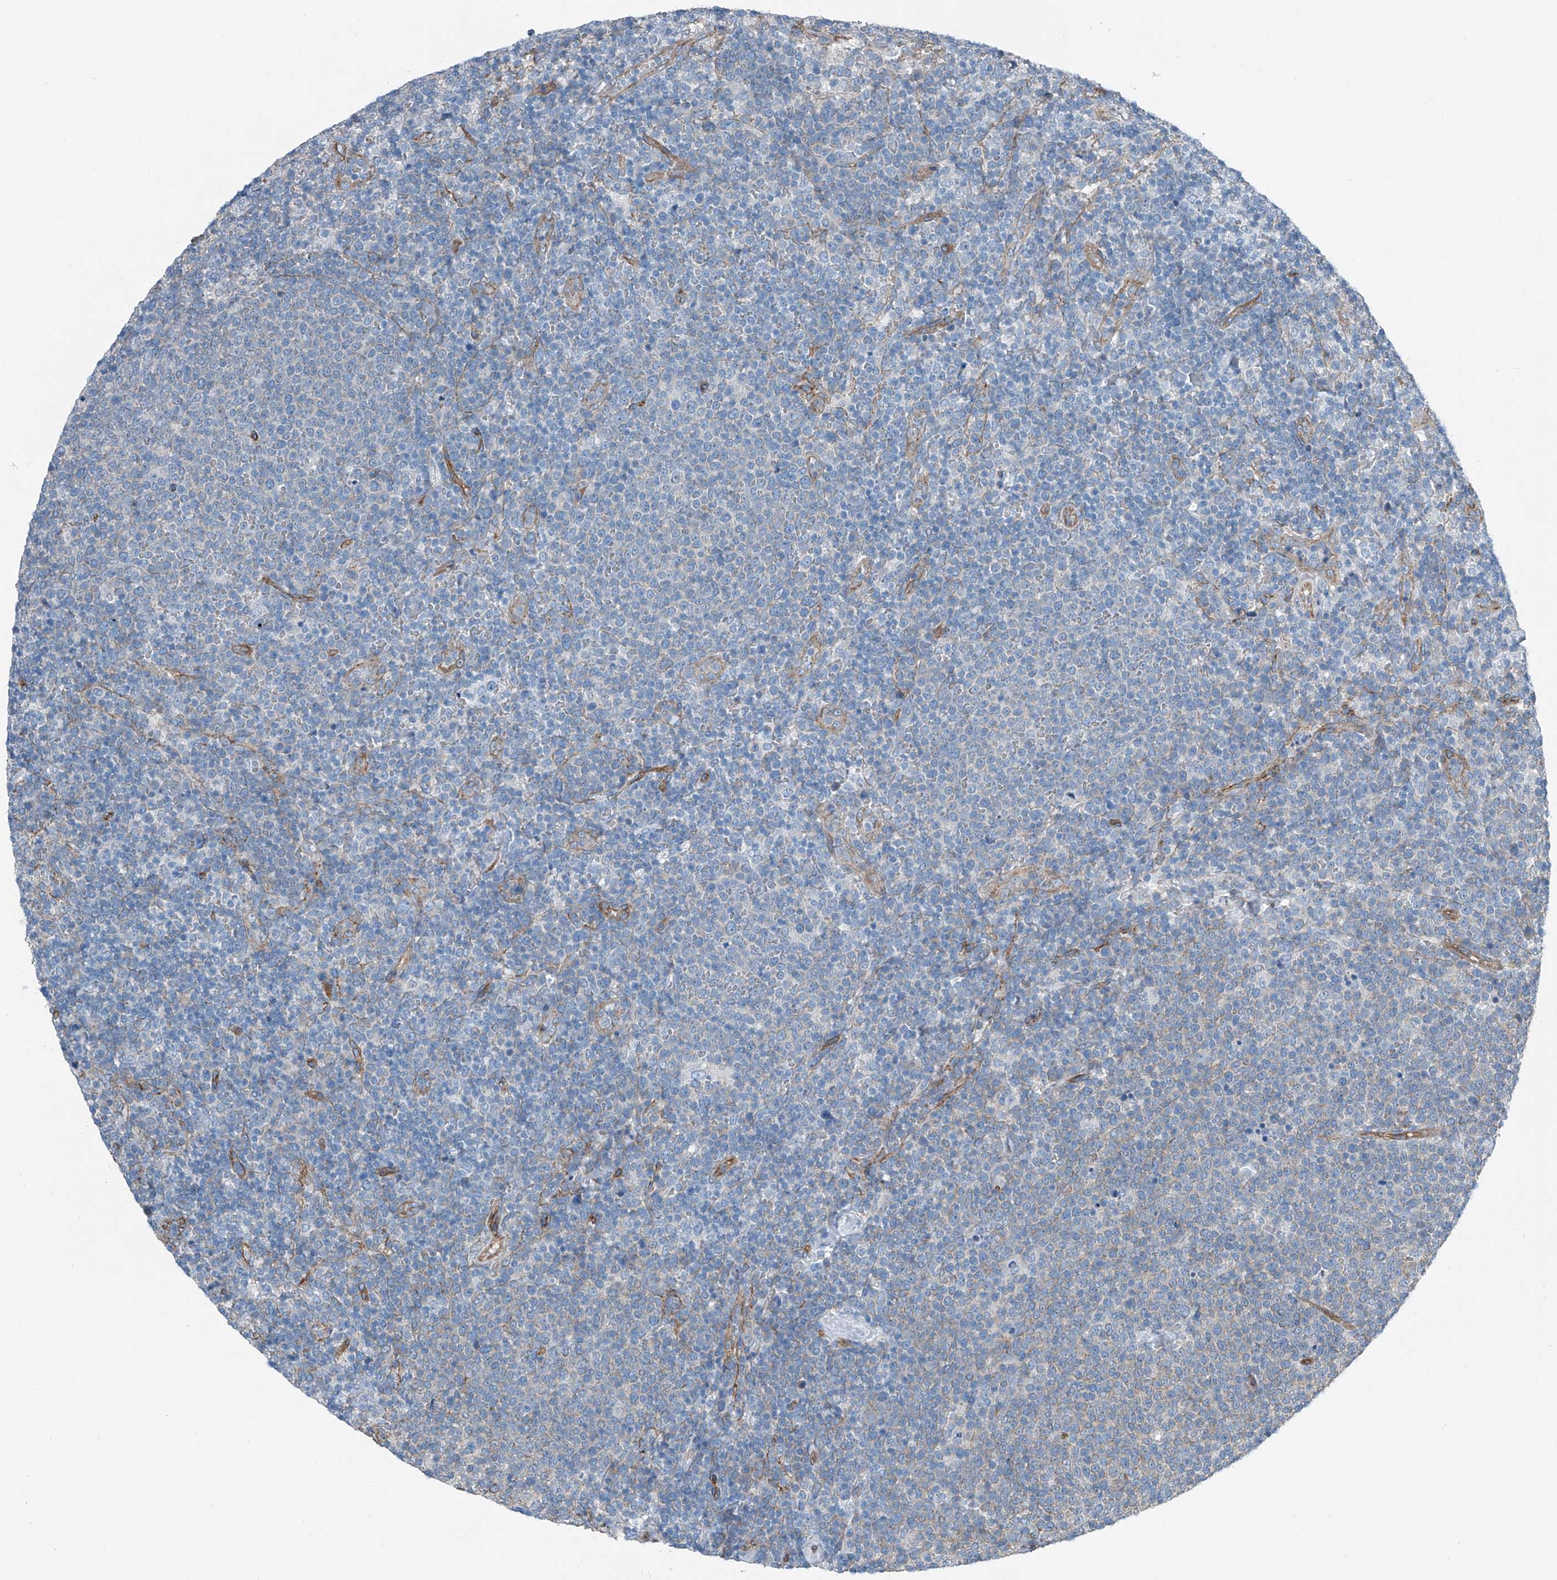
{"staining": {"intensity": "negative", "quantity": "none", "location": "none"}, "tissue": "lymphoma", "cell_type": "Tumor cells", "image_type": "cancer", "snomed": [{"axis": "morphology", "description": "Malignant lymphoma, non-Hodgkin's type, High grade"}, {"axis": "topography", "description": "Lymph node"}], "caption": "Immunohistochemical staining of human lymphoma shows no significant positivity in tumor cells.", "gene": "THEMIS2", "patient": {"sex": "male", "age": 61}}